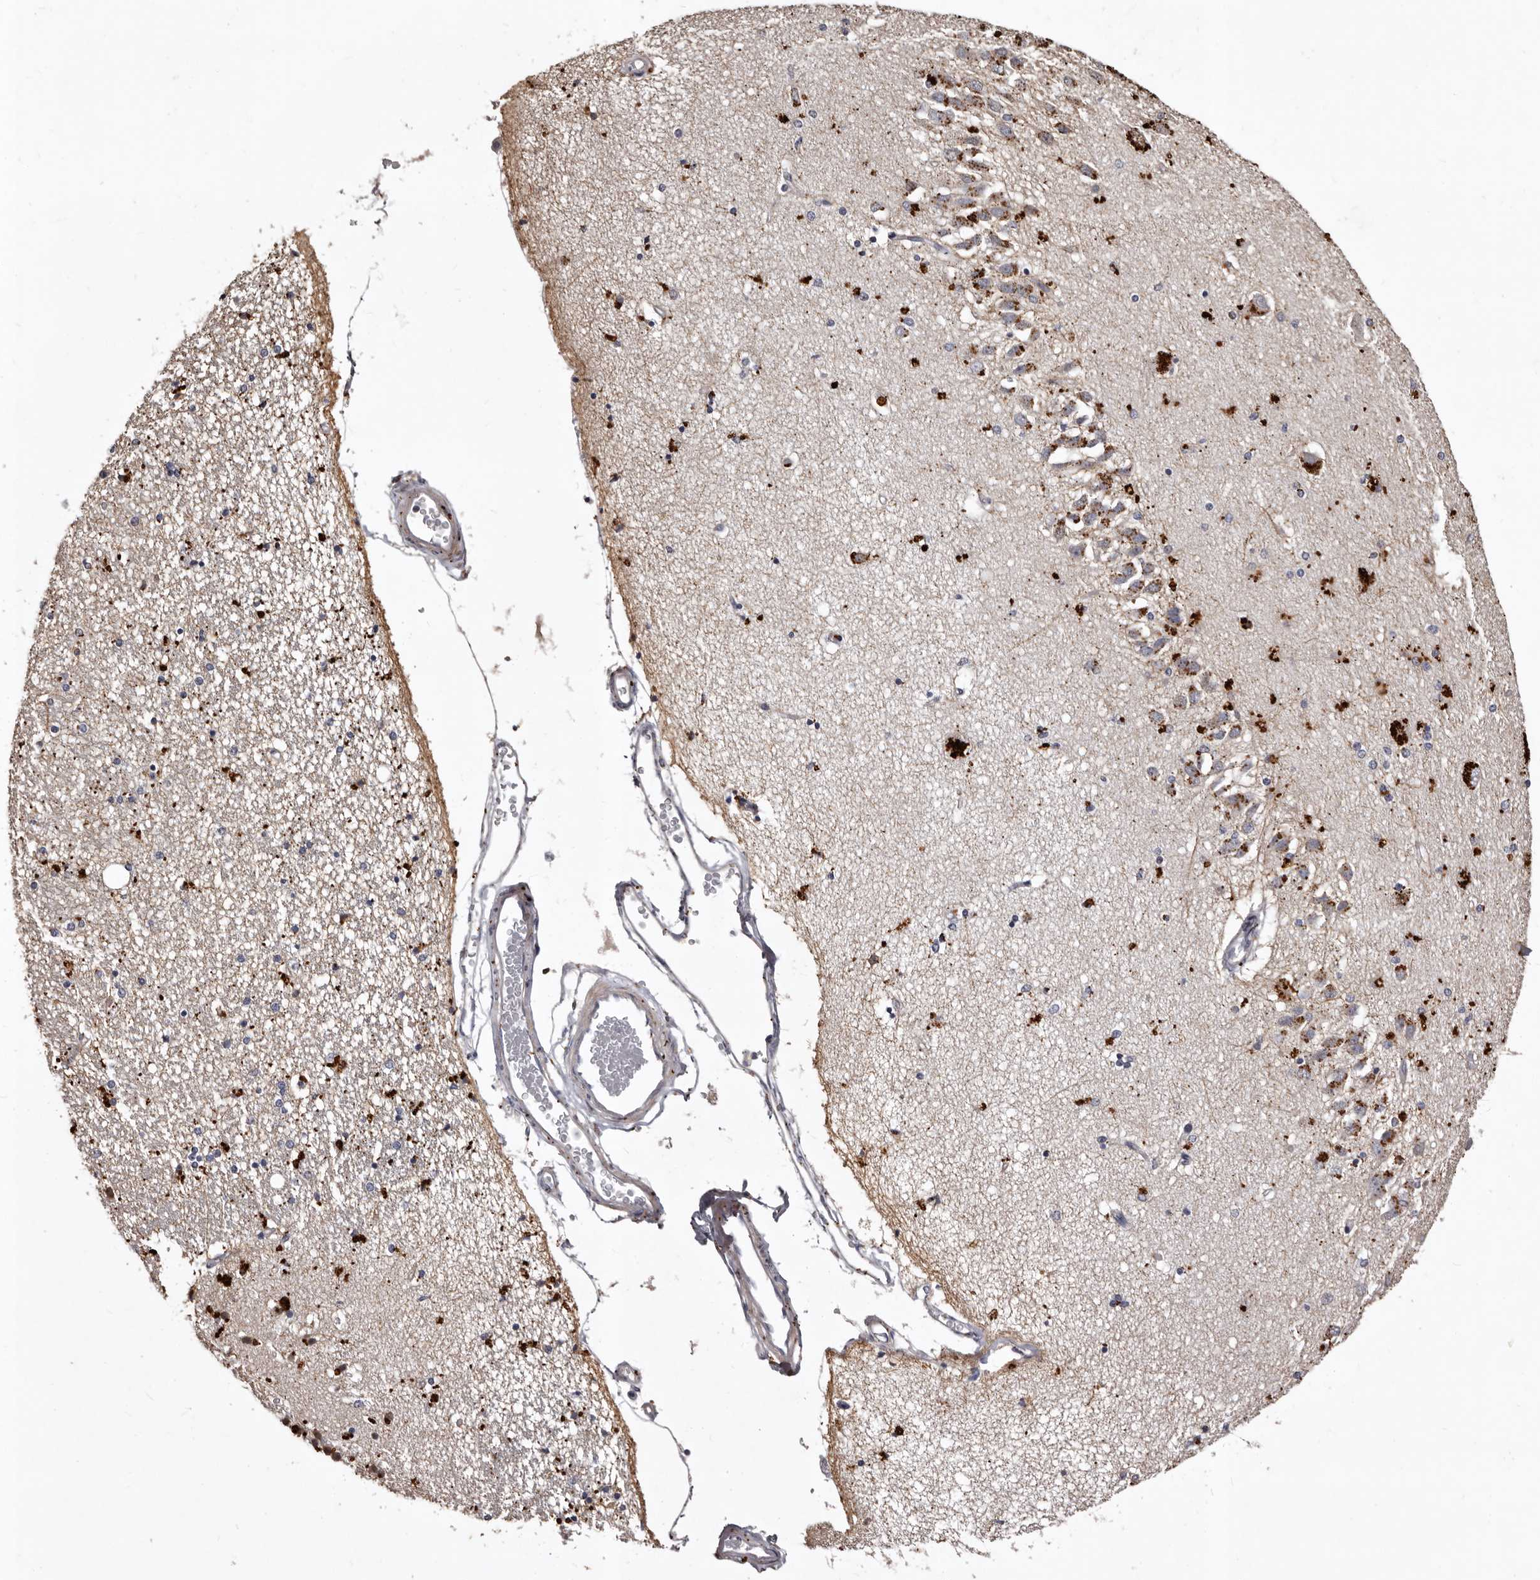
{"staining": {"intensity": "moderate", "quantity": "25%-75%", "location": "cytoplasmic/membranous"}, "tissue": "hippocampus", "cell_type": "Glial cells", "image_type": "normal", "snomed": [{"axis": "morphology", "description": "Normal tissue, NOS"}, {"axis": "topography", "description": "Hippocampus"}], "caption": "Glial cells demonstrate moderate cytoplasmic/membranous positivity in about 25%-75% of cells in unremarkable hippocampus. (IHC, brightfield microscopy, high magnification).", "gene": "SLC10A4", "patient": {"sex": "female", "age": 54}}